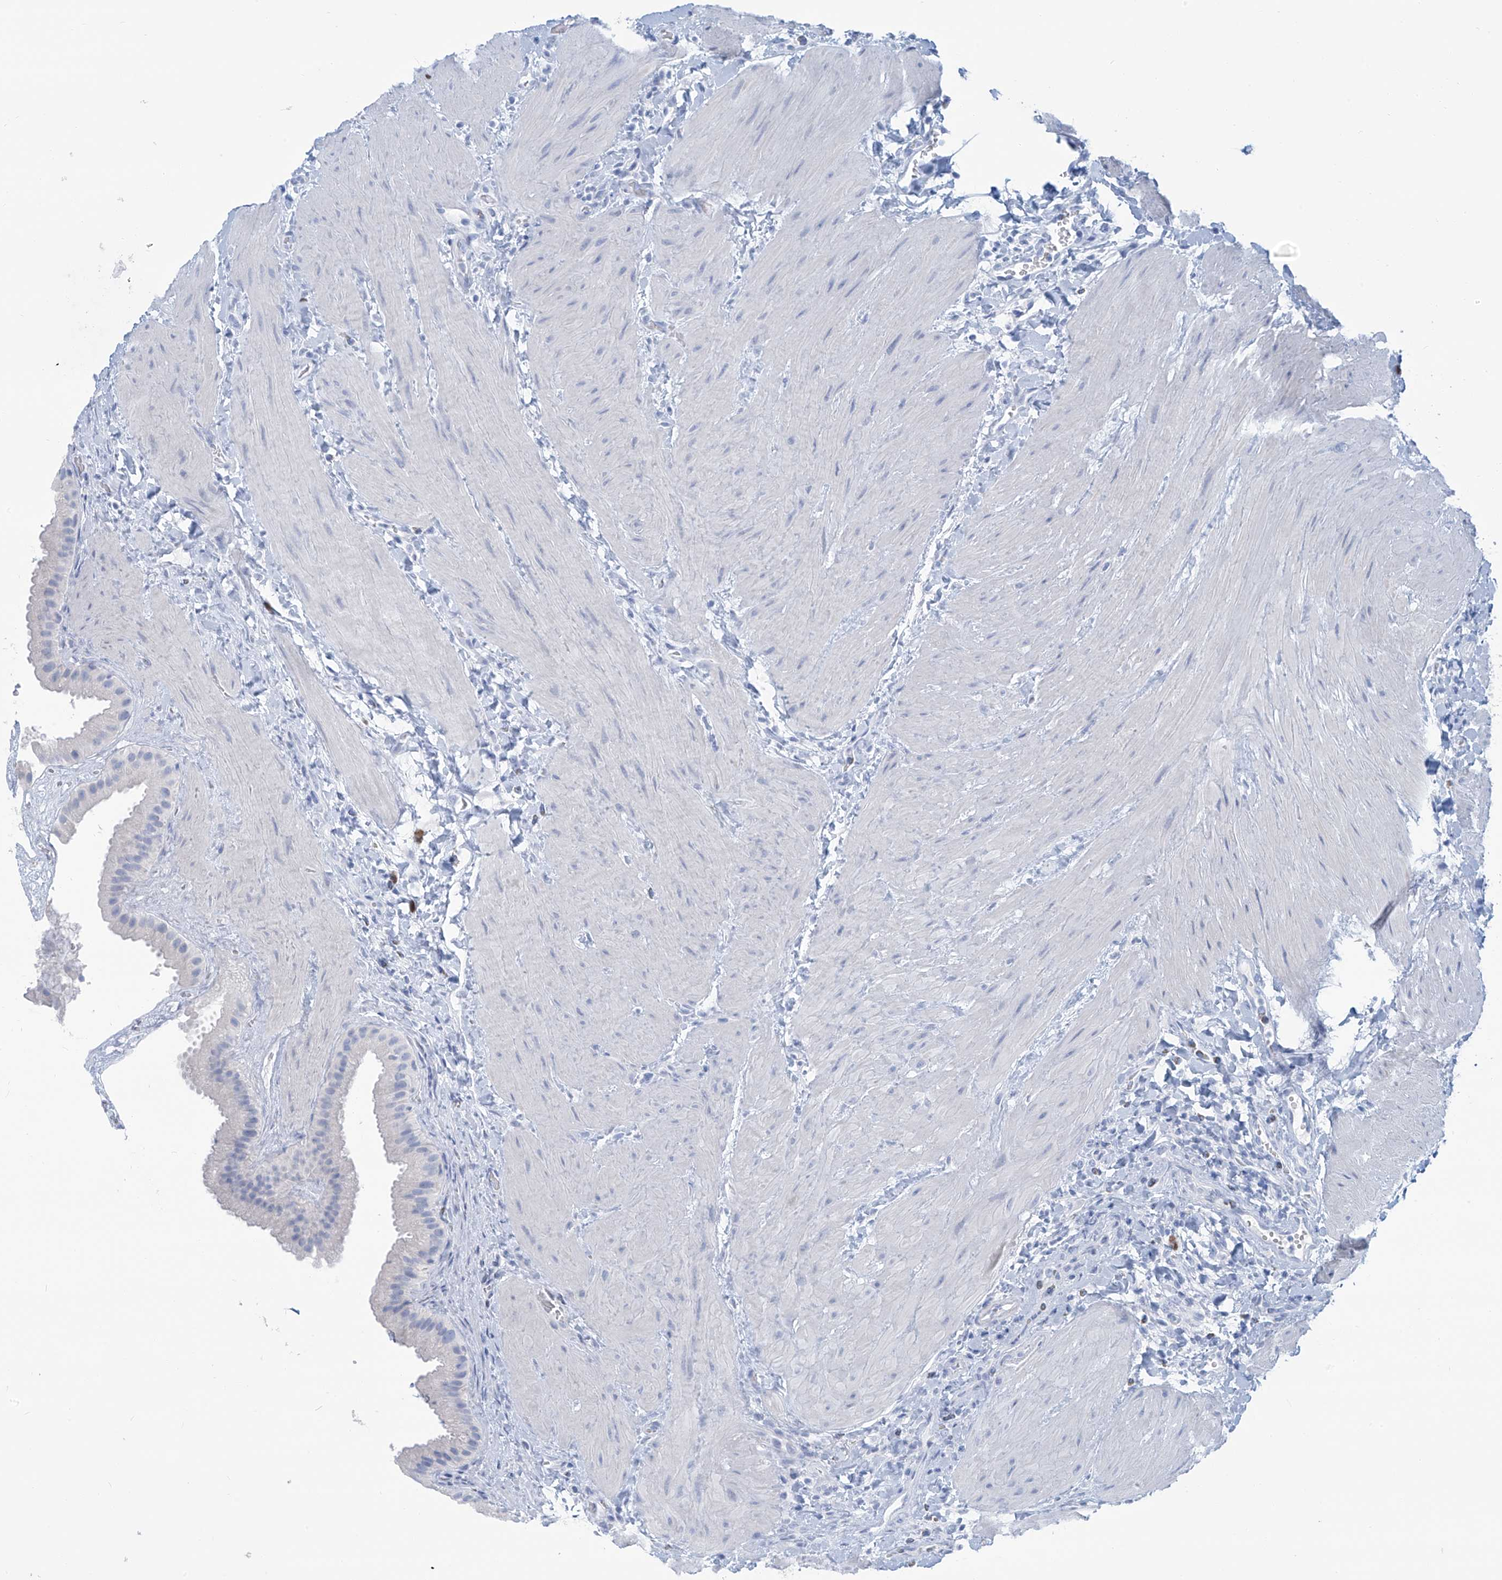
{"staining": {"intensity": "negative", "quantity": "none", "location": "none"}, "tissue": "gallbladder", "cell_type": "Glandular cells", "image_type": "normal", "snomed": [{"axis": "morphology", "description": "Normal tissue, NOS"}, {"axis": "topography", "description": "Gallbladder"}], "caption": "The micrograph shows no significant expression in glandular cells of gallbladder.", "gene": "SGO2", "patient": {"sex": "male", "age": 55}}